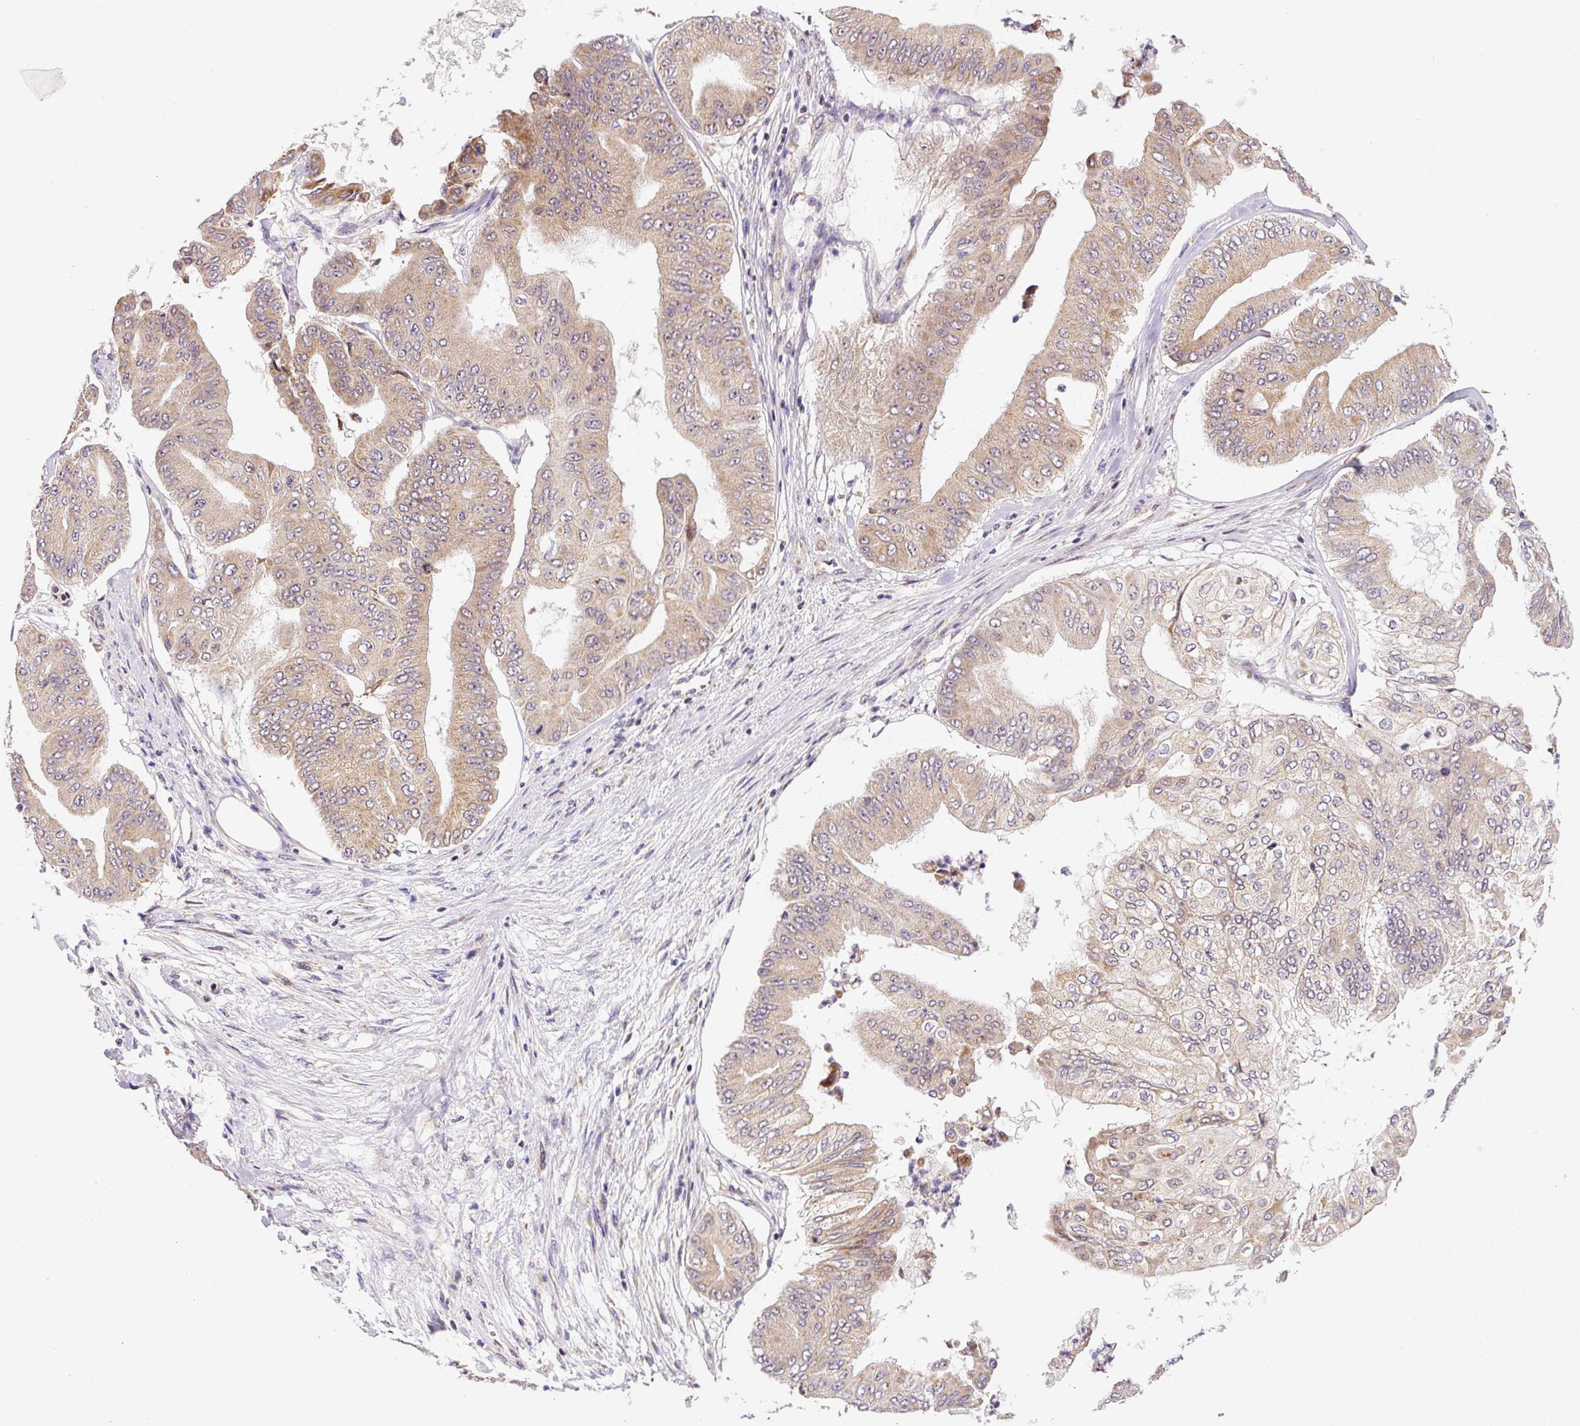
{"staining": {"intensity": "moderate", "quantity": ">75%", "location": "cytoplasmic/membranous"}, "tissue": "pancreatic cancer", "cell_type": "Tumor cells", "image_type": "cancer", "snomed": [{"axis": "morphology", "description": "Adenocarcinoma, NOS"}, {"axis": "topography", "description": "Pancreas"}], "caption": "Adenocarcinoma (pancreatic) stained with a brown dye shows moderate cytoplasmic/membranous positive staining in approximately >75% of tumor cells.", "gene": "MFSD9", "patient": {"sex": "female", "age": 77}}